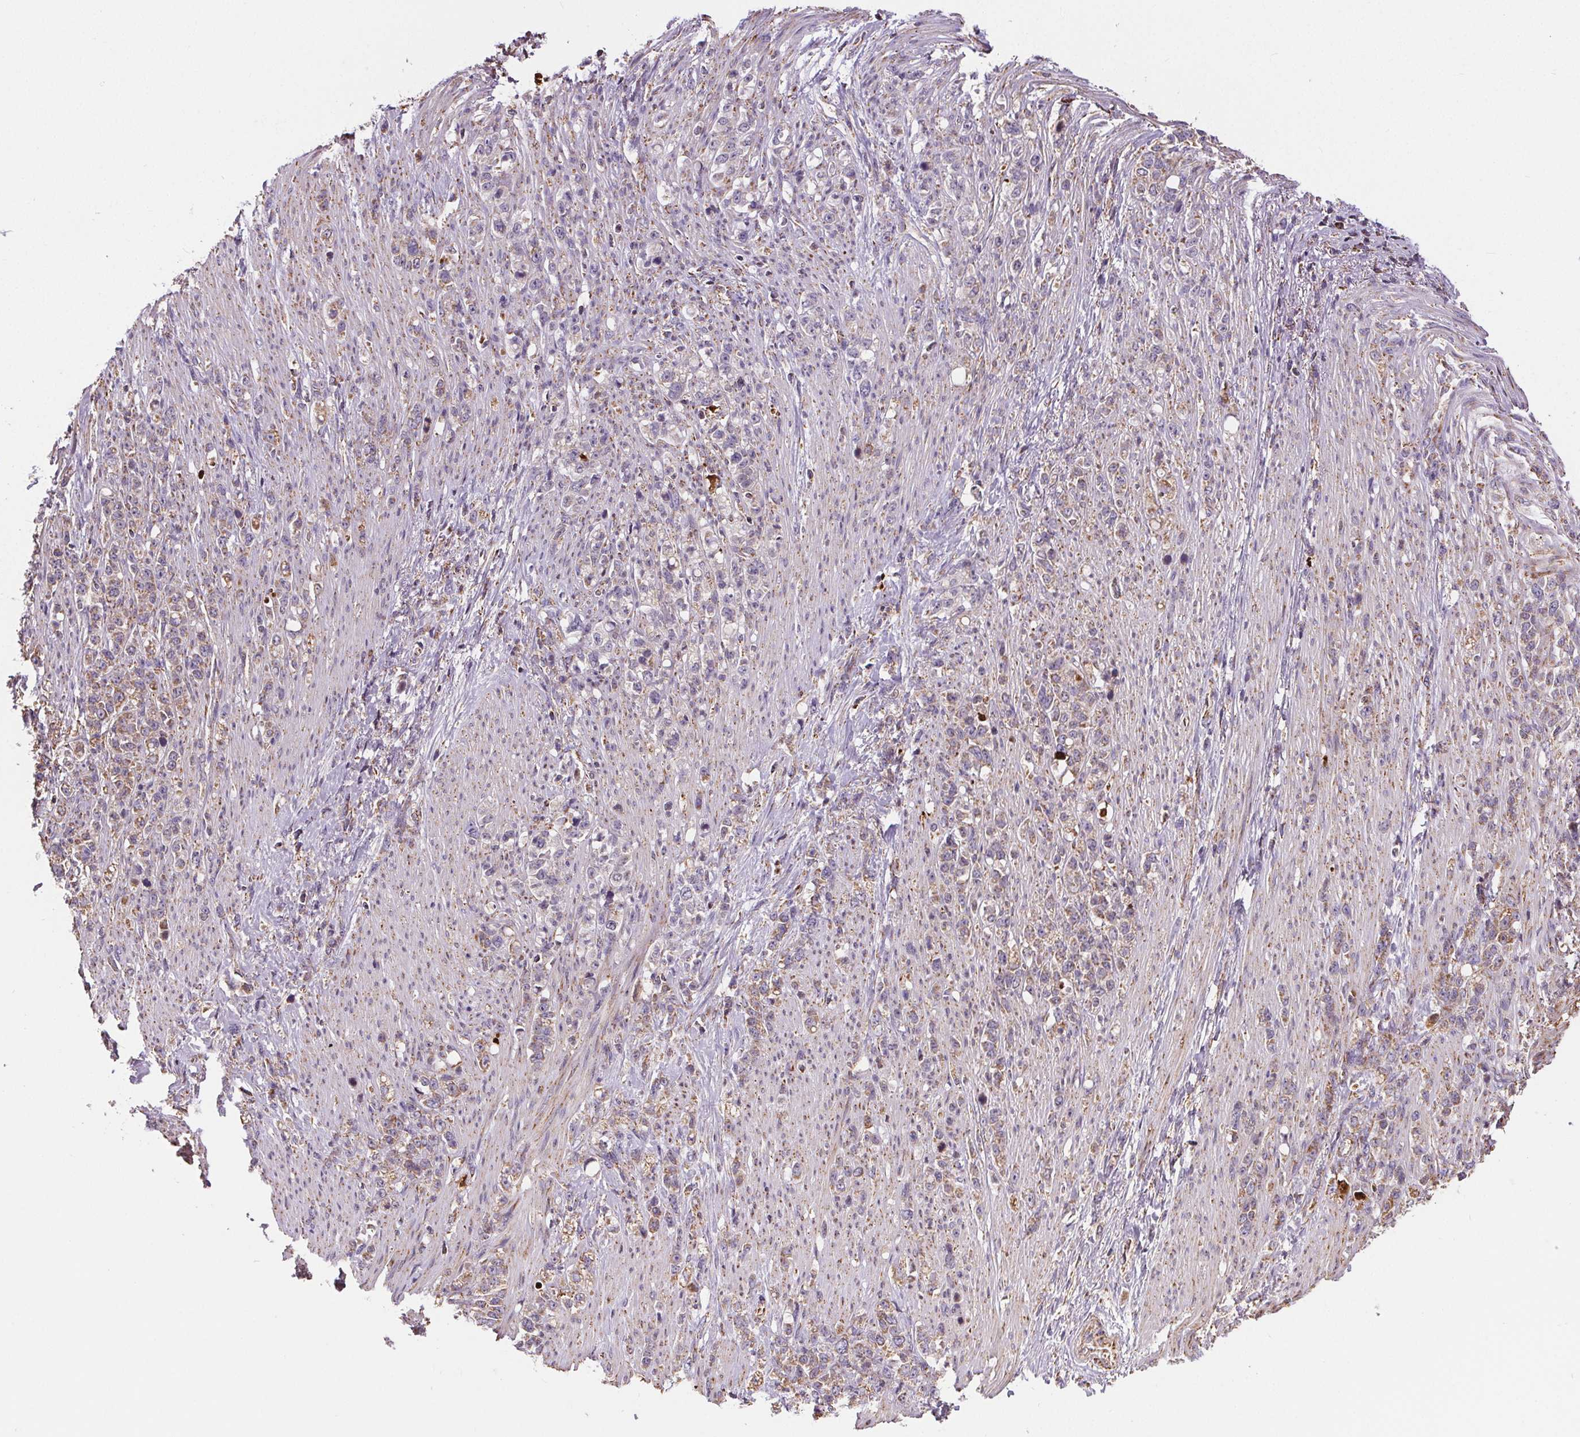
{"staining": {"intensity": "weak", "quantity": ">75%", "location": "cytoplasmic/membranous"}, "tissue": "stomach cancer", "cell_type": "Tumor cells", "image_type": "cancer", "snomed": [{"axis": "morphology", "description": "Adenocarcinoma, NOS"}, {"axis": "topography", "description": "Stomach, lower"}], "caption": "Immunohistochemistry image of adenocarcinoma (stomach) stained for a protein (brown), which displays low levels of weak cytoplasmic/membranous positivity in approximately >75% of tumor cells.", "gene": "SUCLA2", "patient": {"sex": "male", "age": 88}}